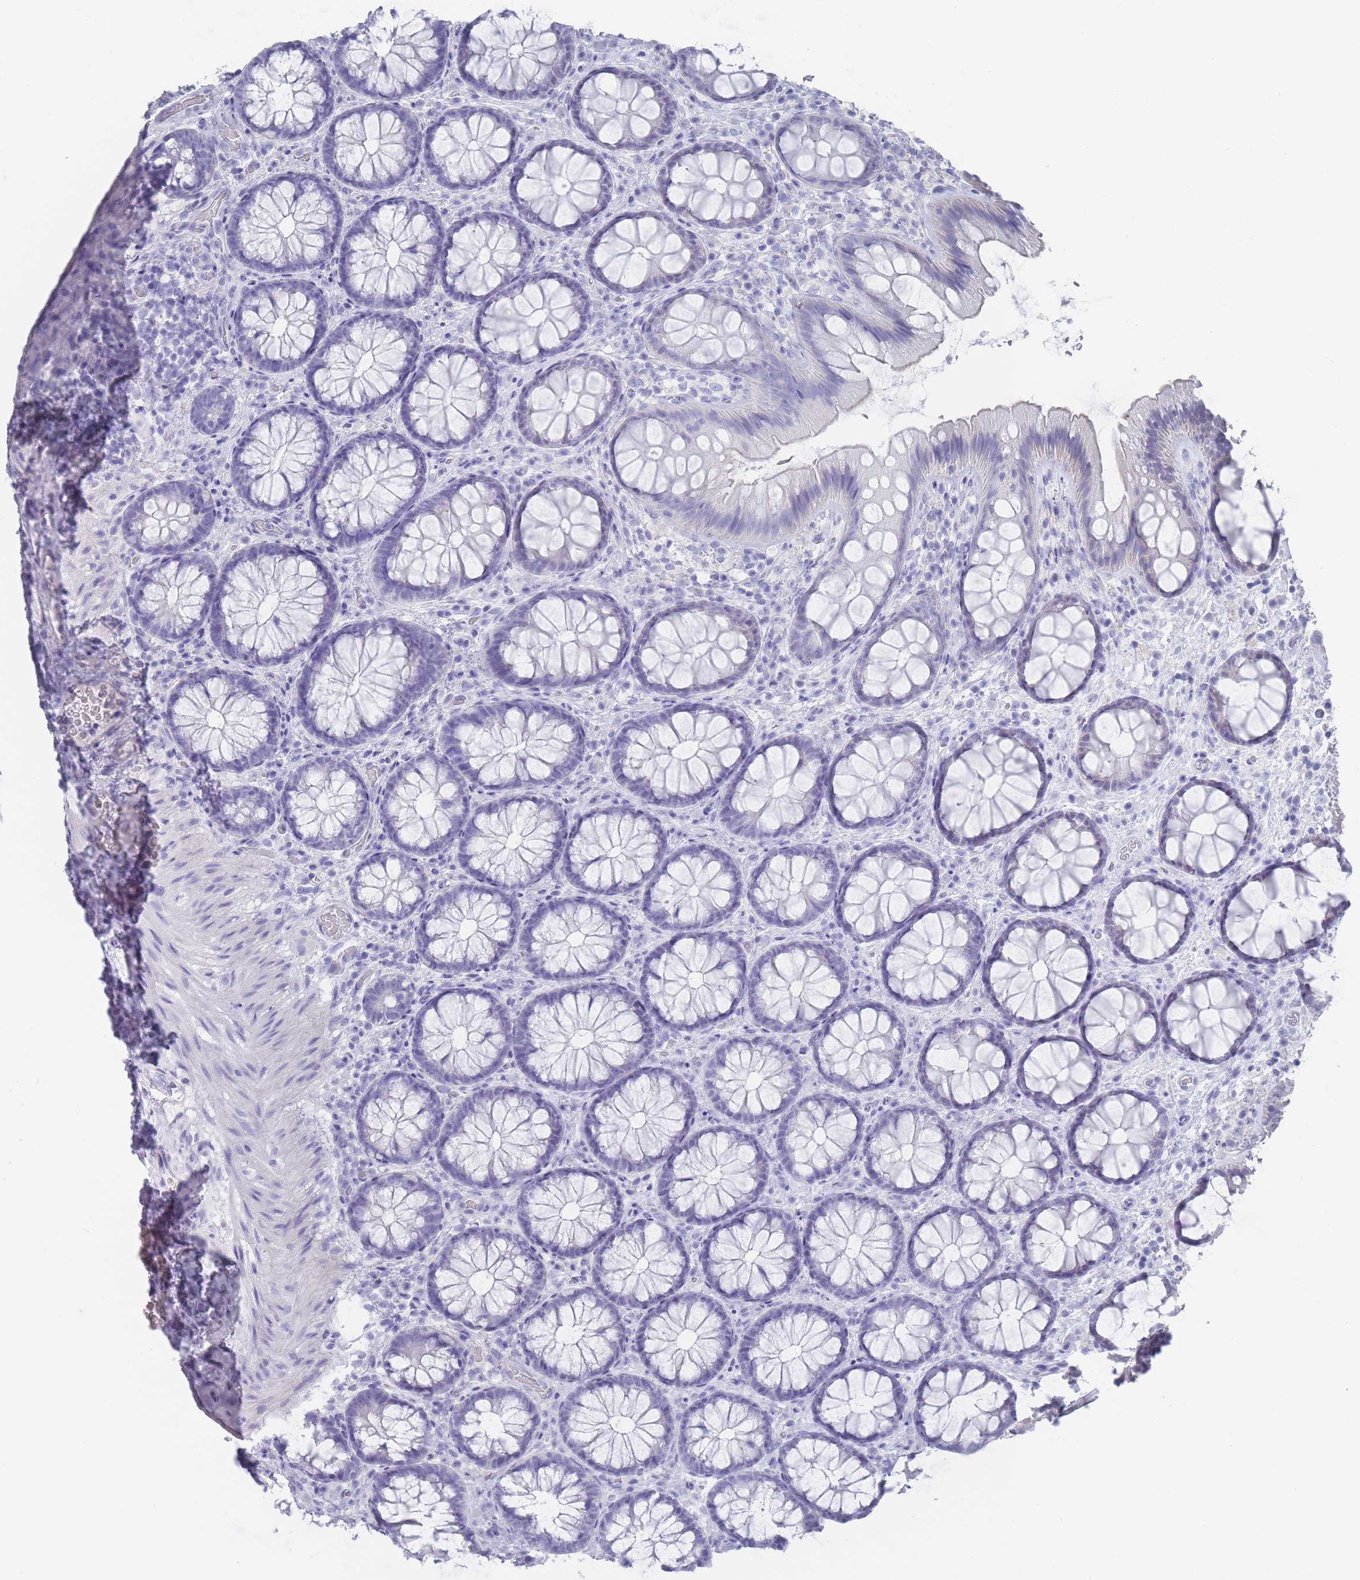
{"staining": {"intensity": "negative", "quantity": "none", "location": "none"}, "tissue": "colon", "cell_type": "Endothelial cells", "image_type": "normal", "snomed": [{"axis": "morphology", "description": "Normal tissue, NOS"}, {"axis": "topography", "description": "Colon"}], "caption": "An IHC micrograph of benign colon is shown. There is no staining in endothelial cells of colon.", "gene": "RAB2B", "patient": {"sex": "male", "age": 46}}